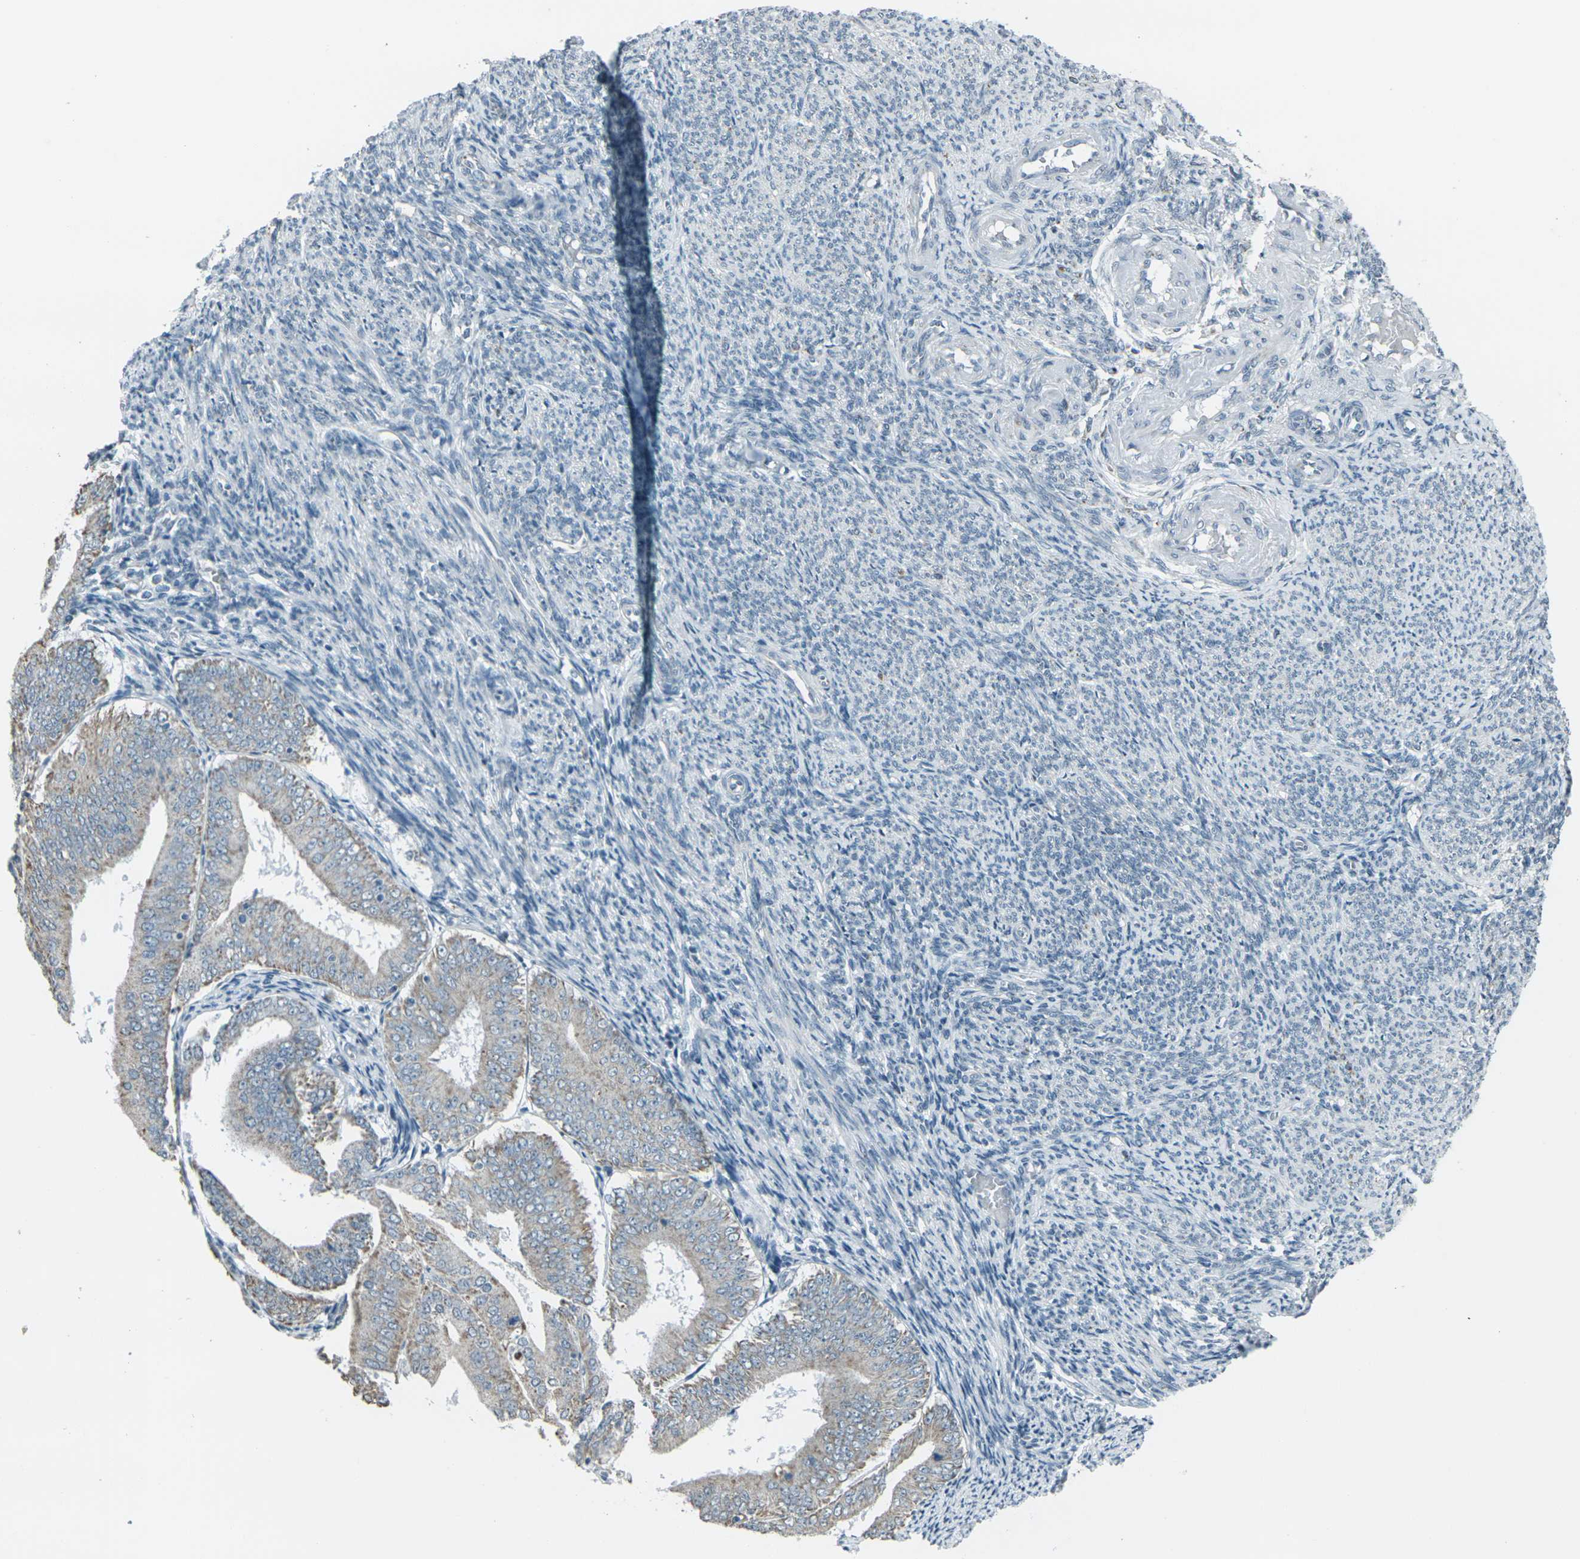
{"staining": {"intensity": "weak", "quantity": "25%-75%", "location": "cytoplasmic/membranous"}, "tissue": "endometrial cancer", "cell_type": "Tumor cells", "image_type": "cancer", "snomed": [{"axis": "morphology", "description": "Adenocarcinoma, NOS"}, {"axis": "topography", "description": "Endometrium"}], "caption": "DAB (3,3'-diaminobenzidine) immunohistochemical staining of endometrial adenocarcinoma shows weak cytoplasmic/membranous protein positivity in about 25%-75% of tumor cells.", "gene": "H2BC1", "patient": {"sex": "female", "age": 63}}